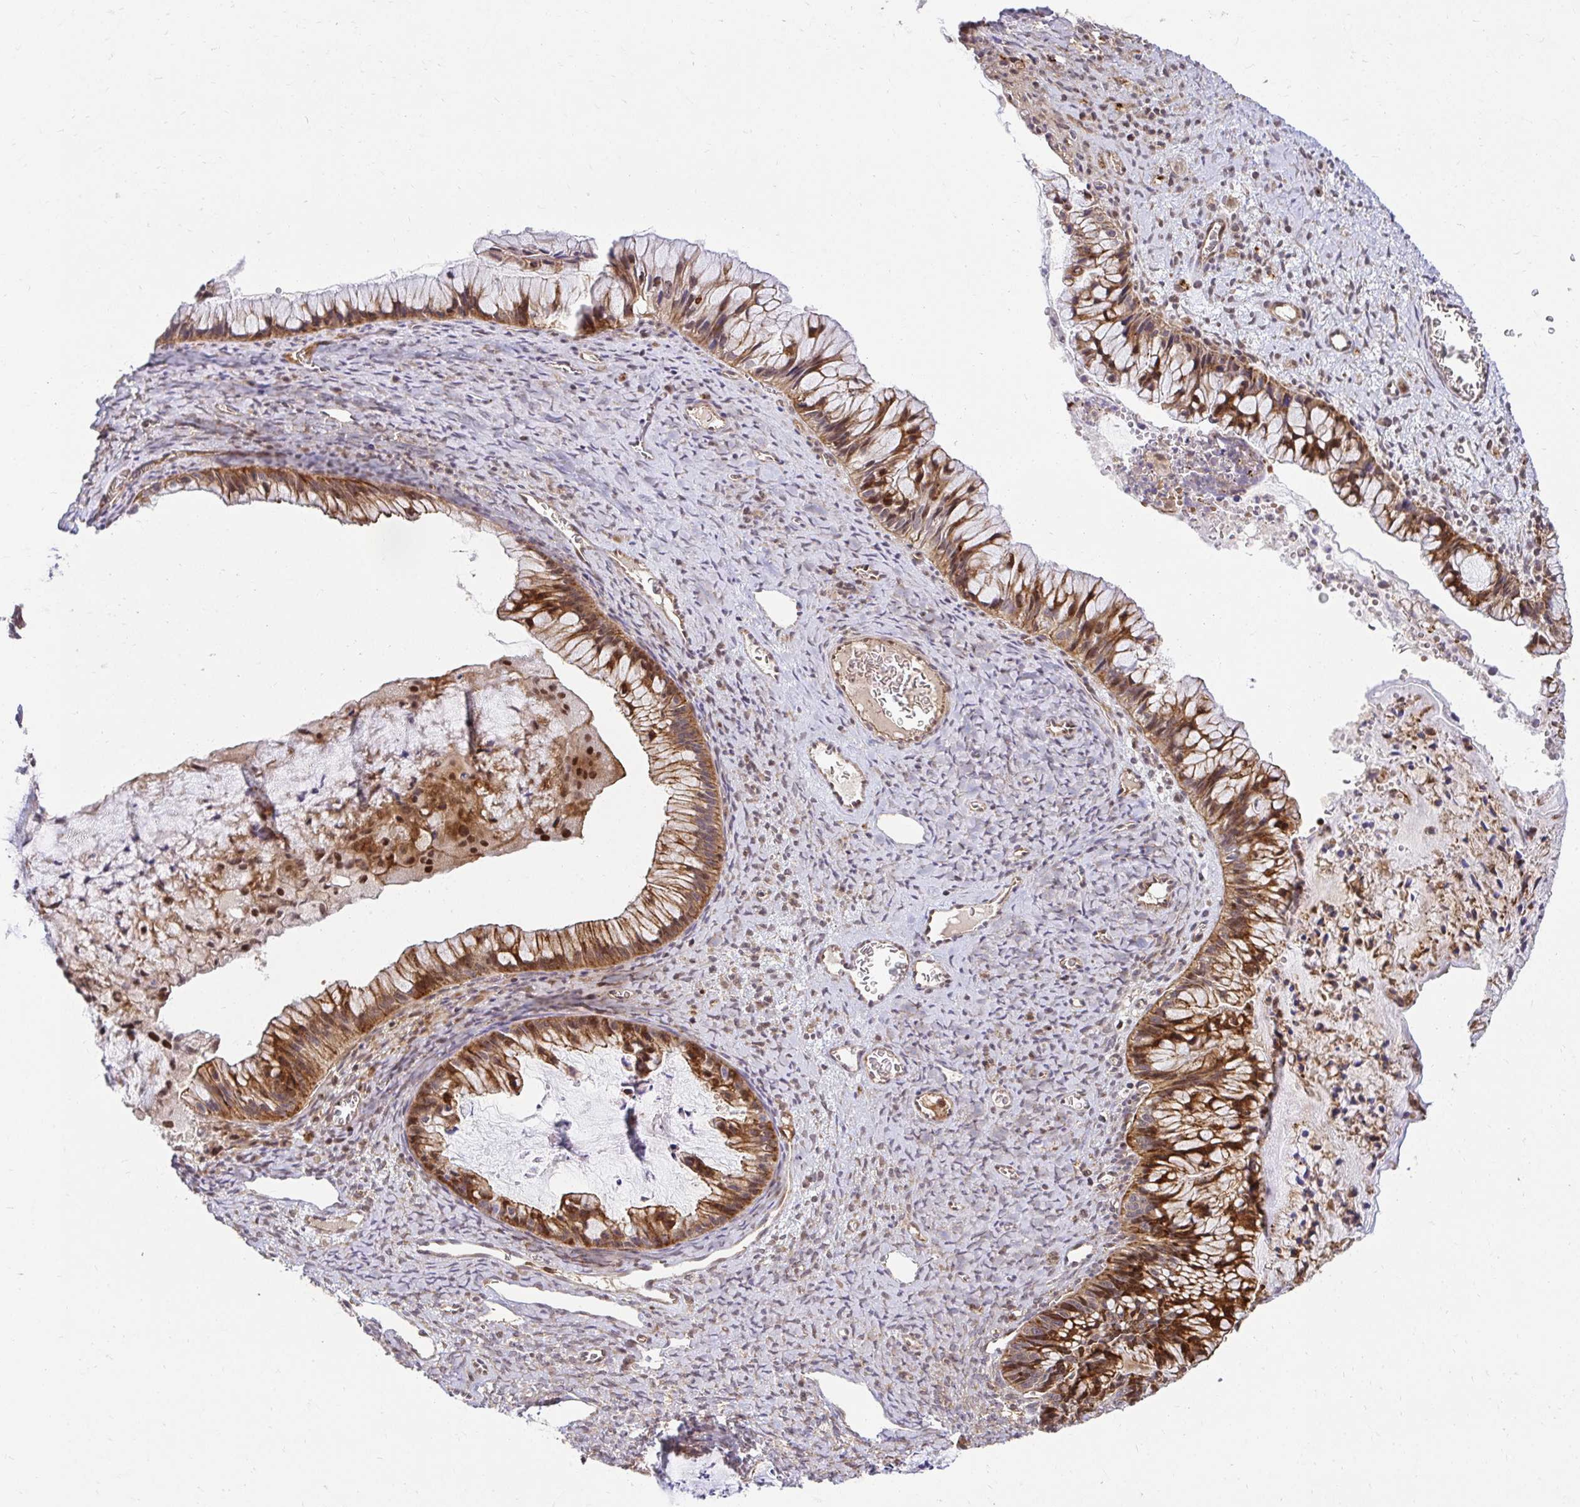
{"staining": {"intensity": "moderate", "quantity": ">75%", "location": "cytoplasmic/membranous,nuclear"}, "tissue": "ovarian cancer", "cell_type": "Tumor cells", "image_type": "cancer", "snomed": [{"axis": "morphology", "description": "Cystadenocarcinoma, mucinous, NOS"}, {"axis": "topography", "description": "Ovary"}], "caption": "Immunohistochemistry (DAB (3,3'-diaminobenzidine)) staining of human mucinous cystadenocarcinoma (ovarian) demonstrates moderate cytoplasmic/membranous and nuclear protein expression in approximately >75% of tumor cells.", "gene": "PSMA4", "patient": {"sex": "female", "age": 72}}